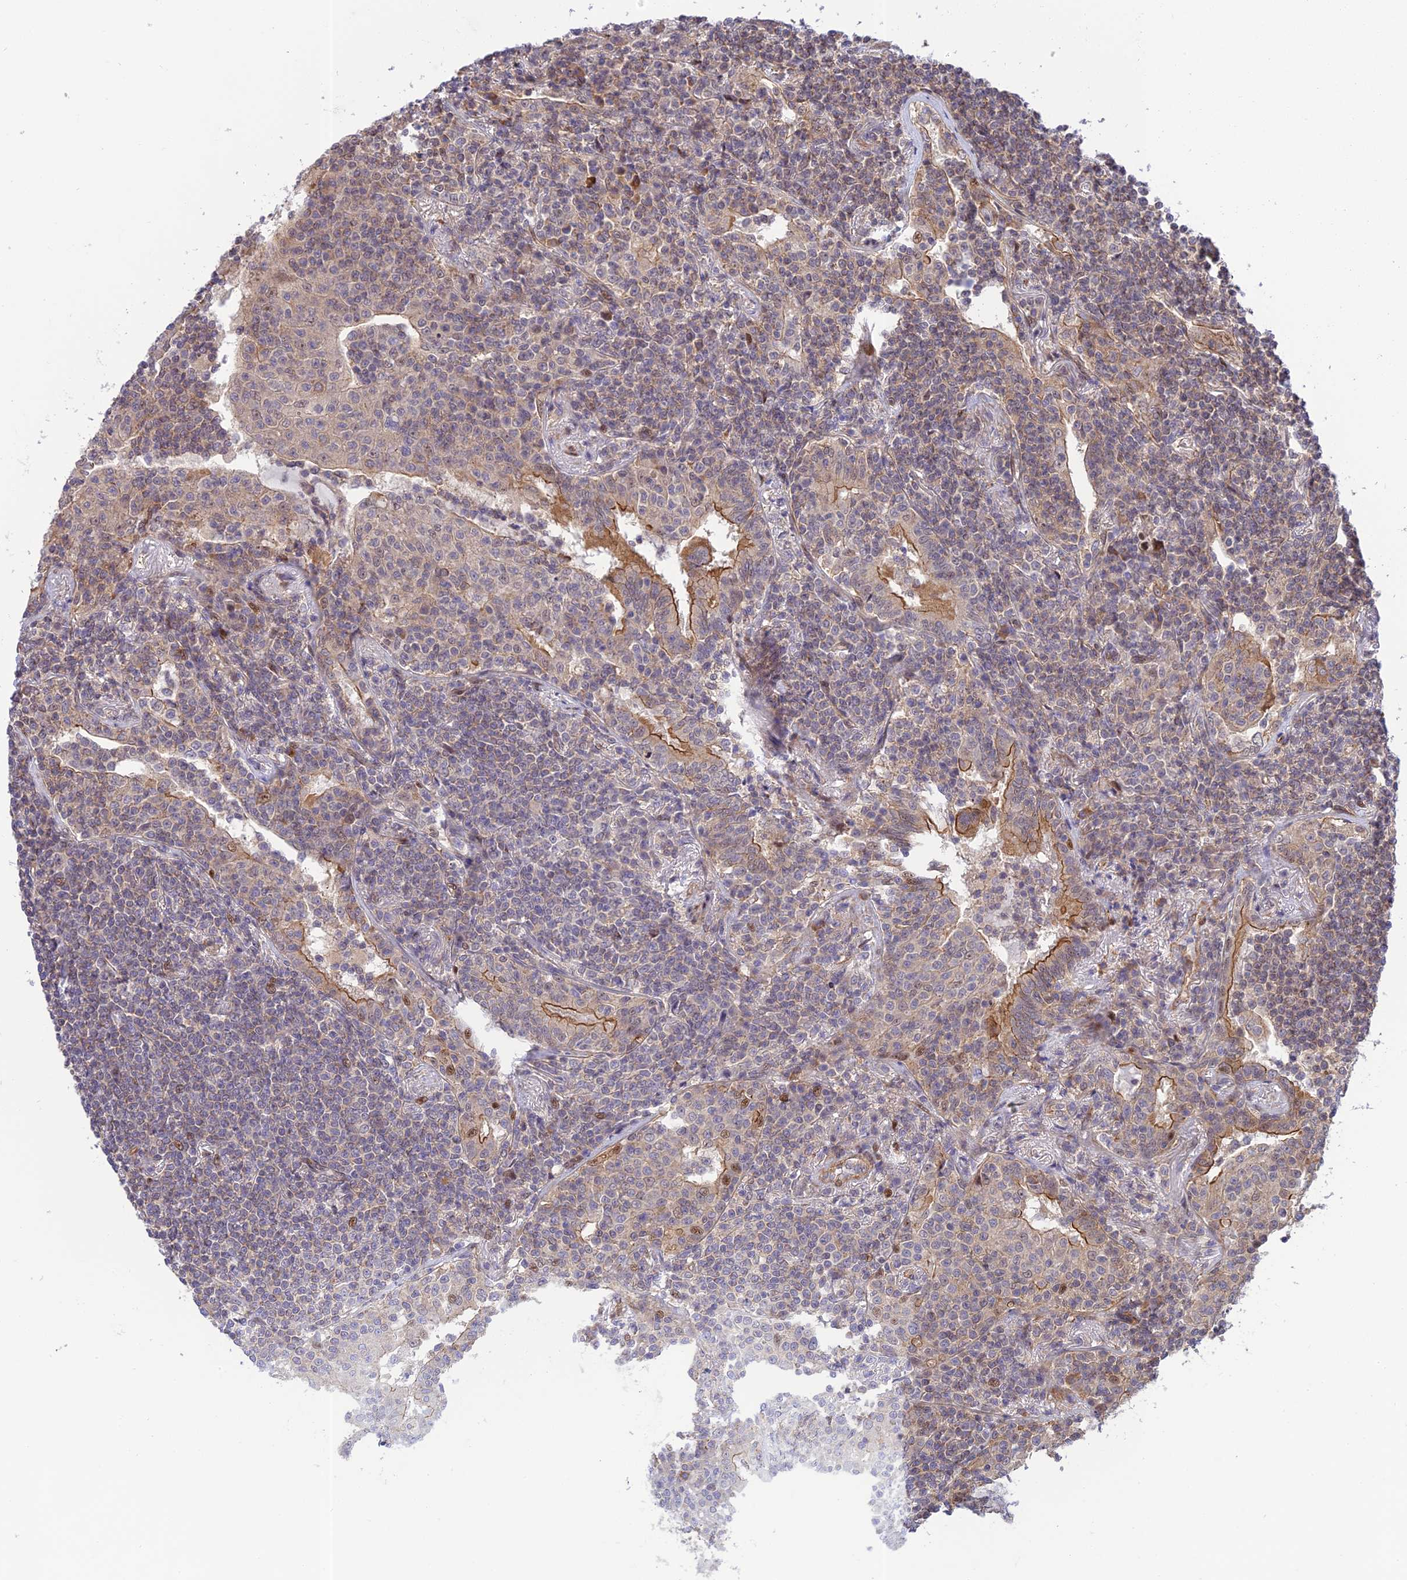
{"staining": {"intensity": "weak", "quantity": "25%-75%", "location": "cytoplasmic/membranous"}, "tissue": "lymphoma", "cell_type": "Tumor cells", "image_type": "cancer", "snomed": [{"axis": "morphology", "description": "Malignant lymphoma, non-Hodgkin's type, Low grade"}, {"axis": "topography", "description": "Lung"}], "caption": "Human low-grade malignant lymphoma, non-Hodgkin's type stained with a brown dye reveals weak cytoplasmic/membranous positive expression in approximately 25%-75% of tumor cells.", "gene": "ZNF584", "patient": {"sex": "female", "age": 71}}